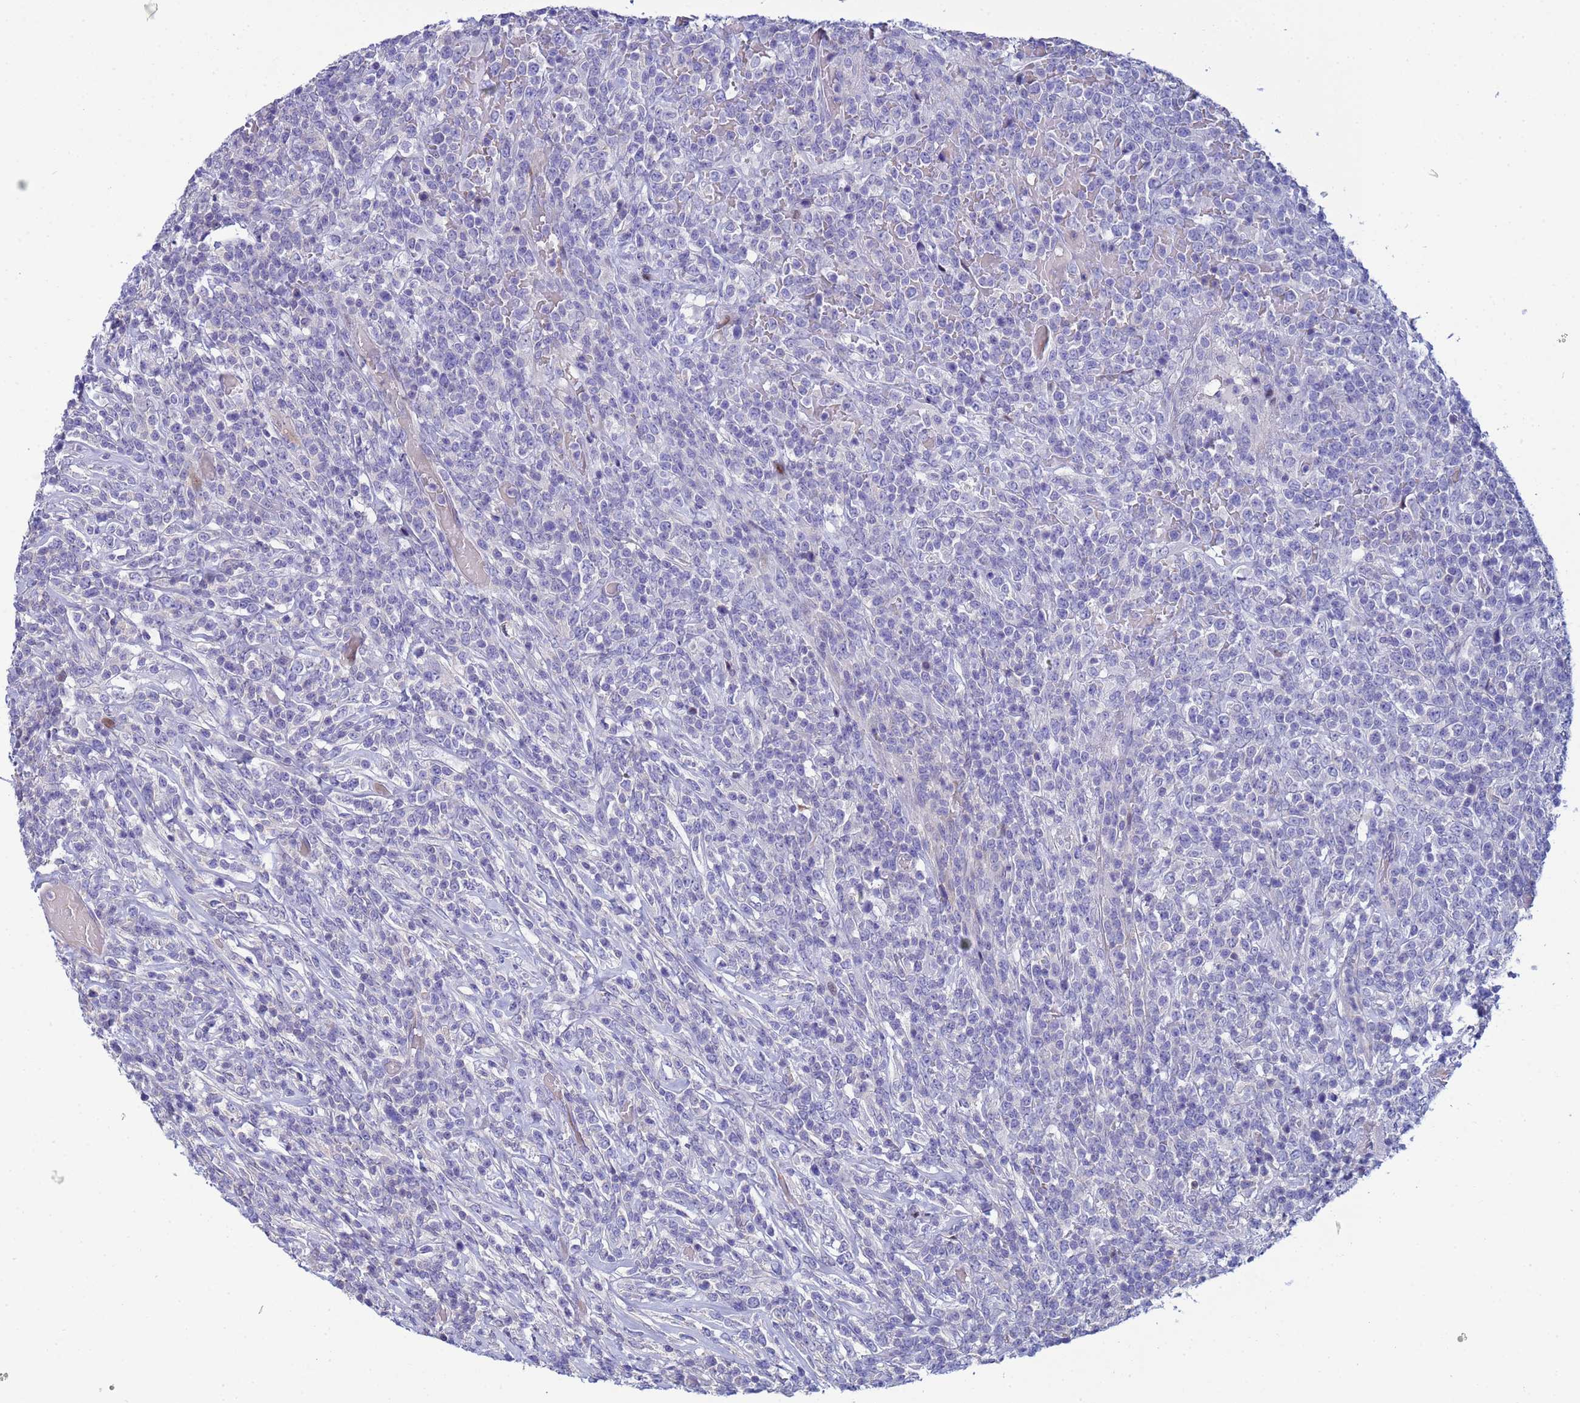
{"staining": {"intensity": "negative", "quantity": "none", "location": "none"}, "tissue": "lymphoma", "cell_type": "Tumor cells", "image_type": "cancer", "snomed": [{"axis": "morphology", "description": "Malignant lymphoma, non-Hodgkin's type, High grade"}, {"axis": "topography", "description": "Colon"}], "caption": "This is an IHC photomicrograph of human high-grade malignant lymphoma, non-Hodgkin's type. There is no expression in tumor cells.", "gene": "PPP6R1", "patient": {"sex": "female", "age": 53}}